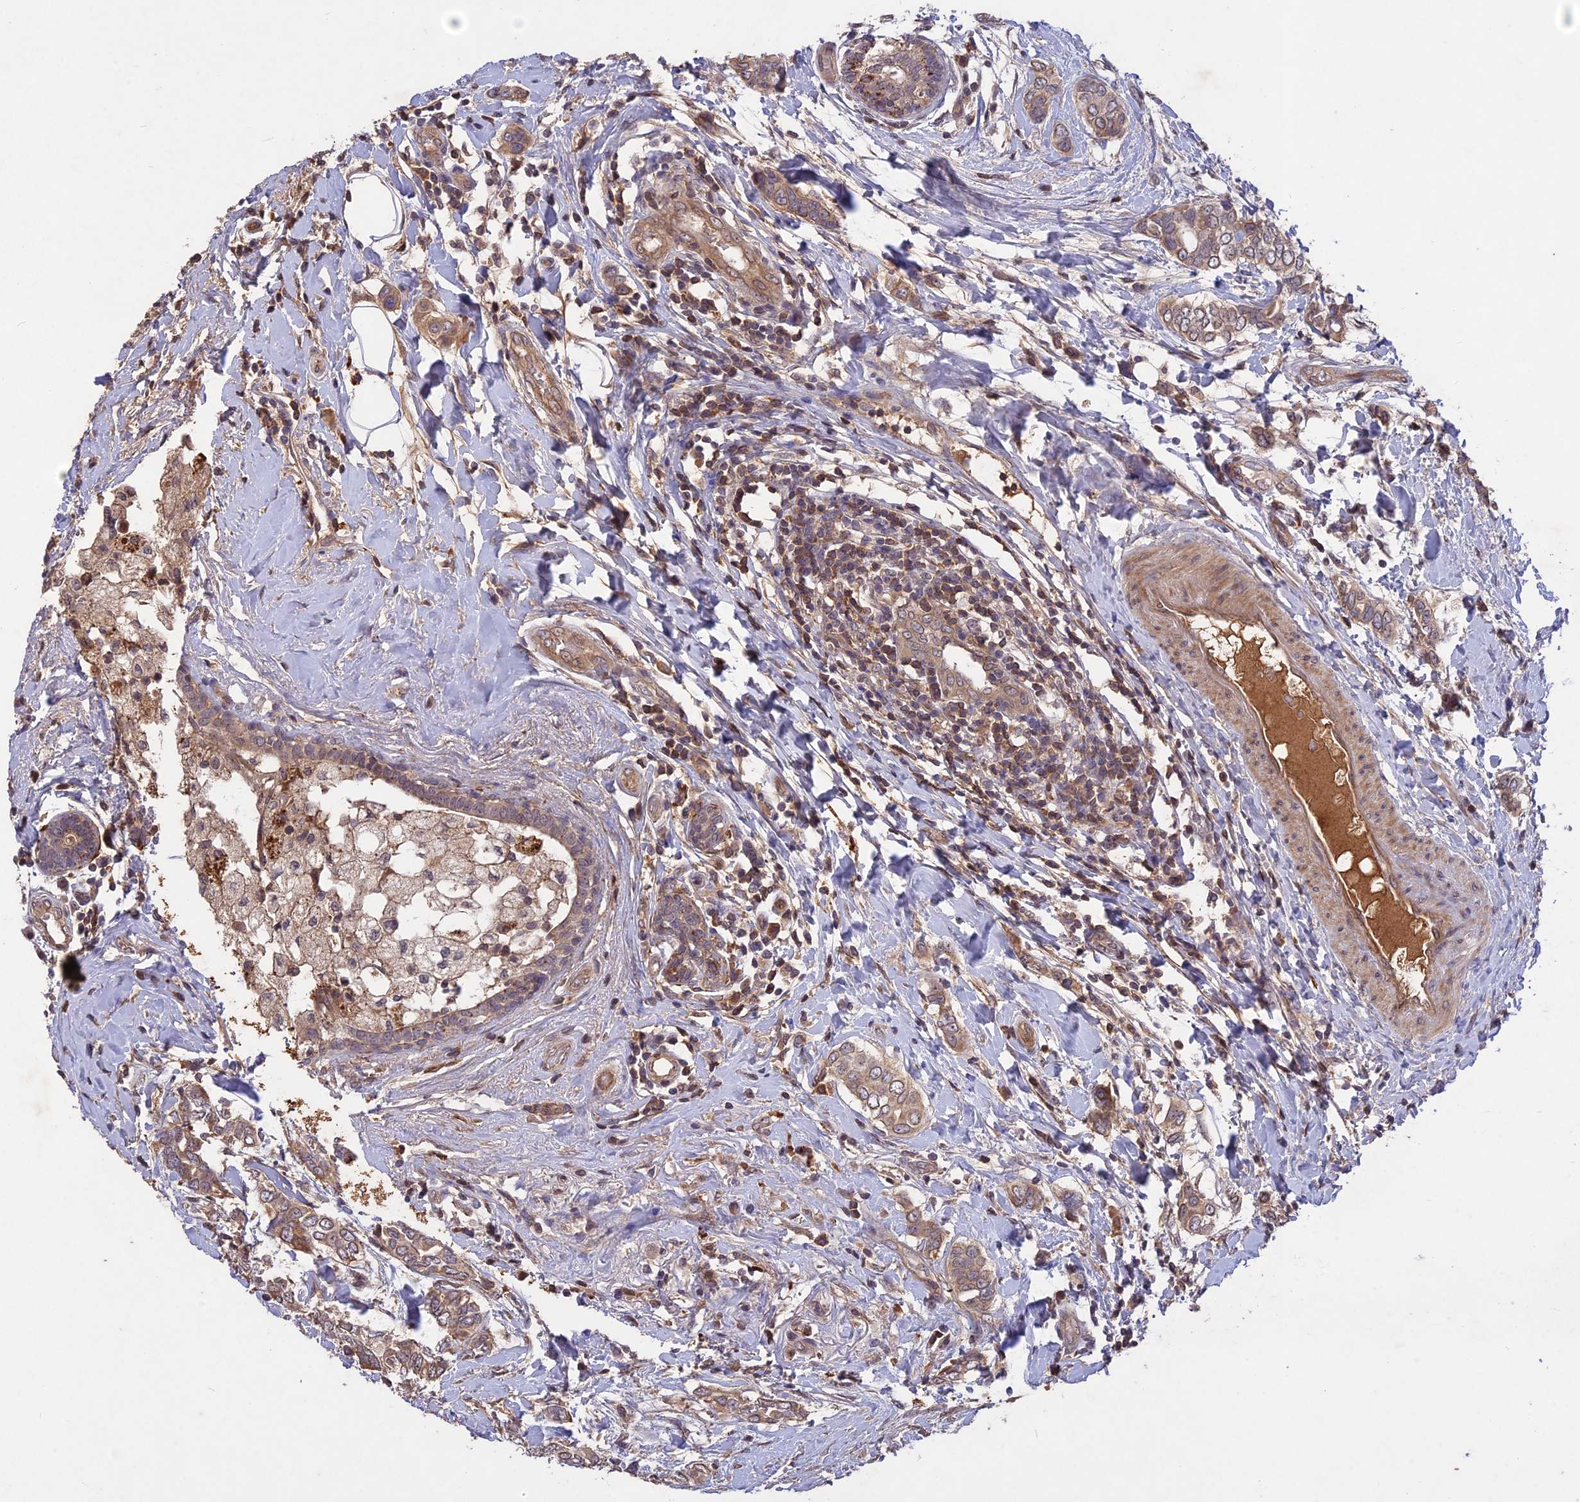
{"staining": {"intensity": "weak", "quantity": ">75%", "location": "cytoplasmic/membranous"}, "tissue": "breast cancer", "cell_type": "Tumor cells", "image_type": "cancer", "snomed": [{"axis": "morphology", "description": "Lobular carcinoma"}, {"axis": "topography", "description": "Breast"}], "caption": "This is a micrograph of immunohistochemistry staining of breast cancer, which shows weak staining in the cytoplasmic/membranous of tumor cells.", "gene": "ADO", "patient": {"sex": "female", "age": 51}}